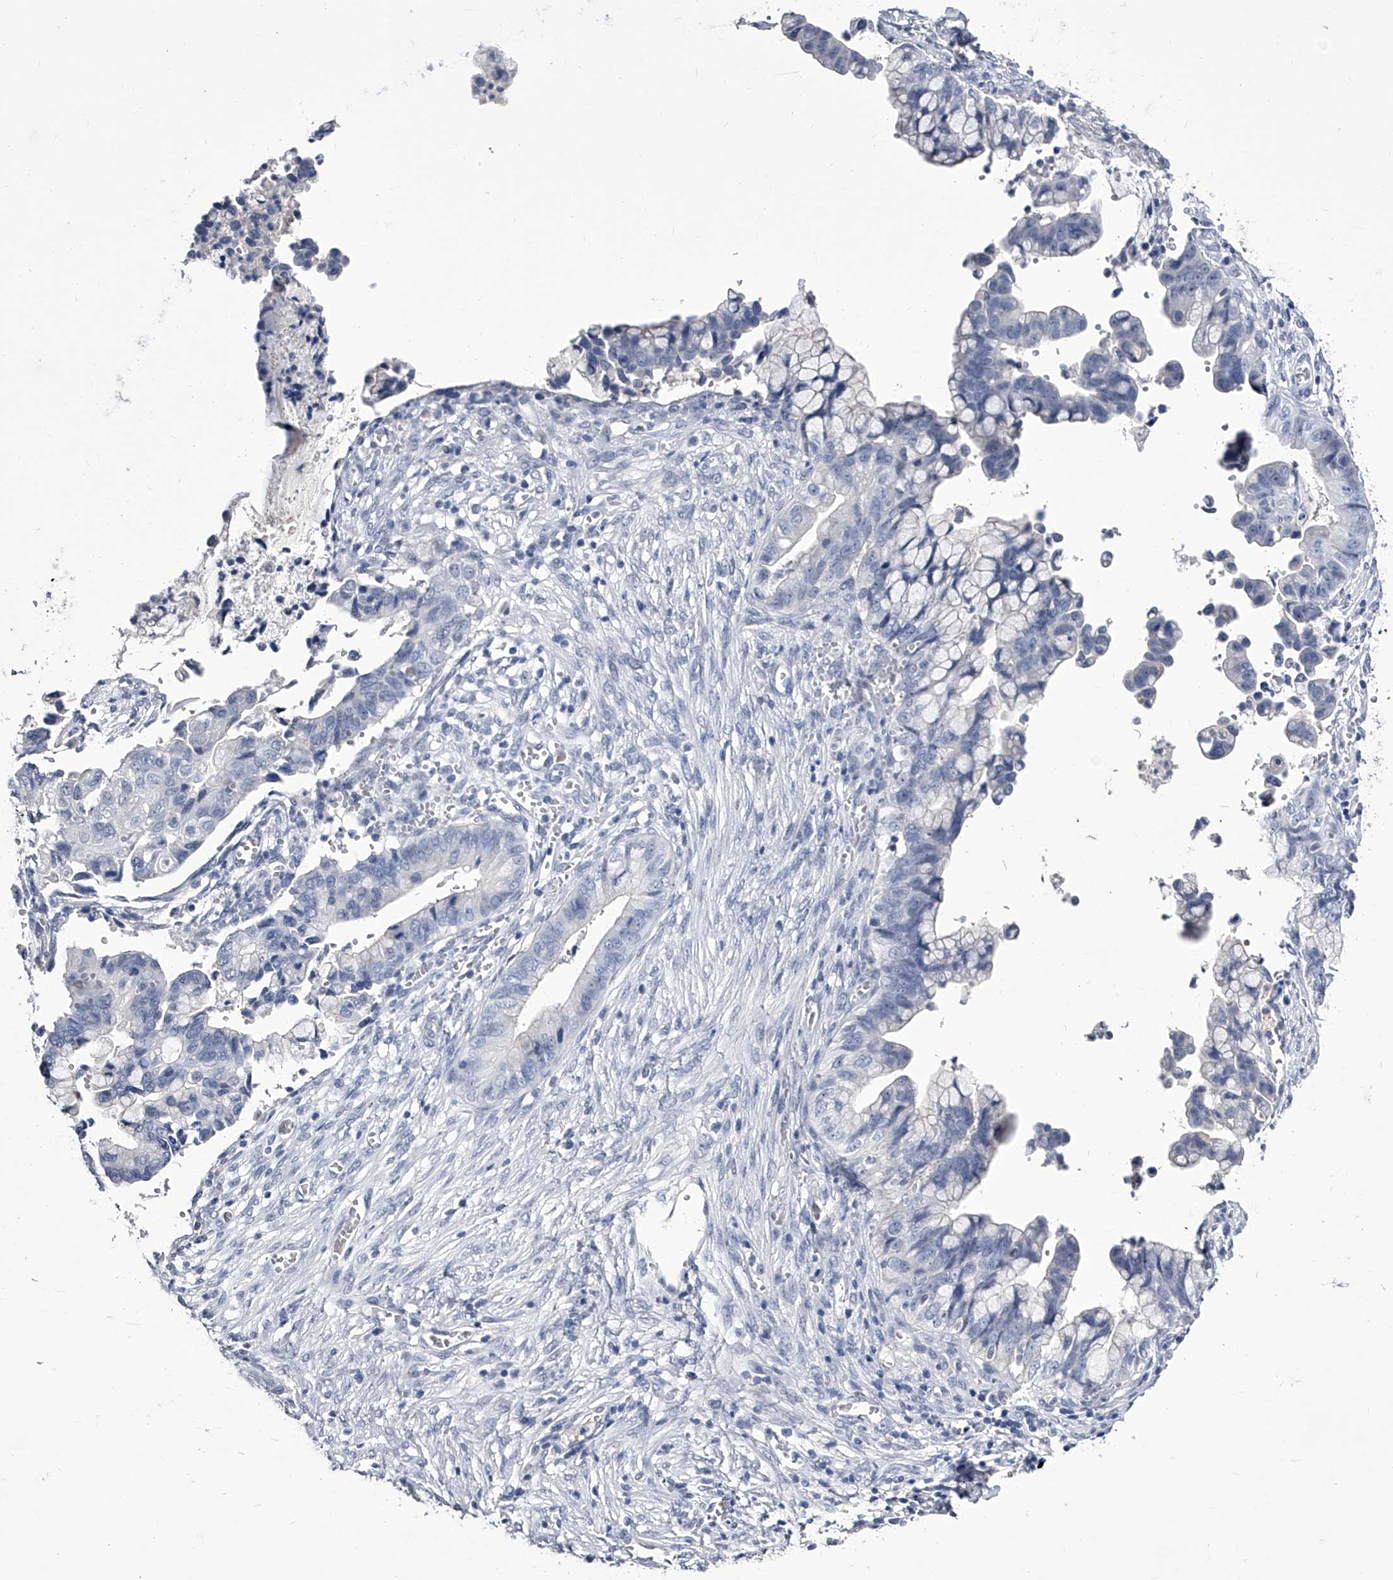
{"staining": {"intensity": "negative", "quantity": "none", "location": "none"}, "tissue": "cervical cancer", "cell_type": "Tumor cells", "image_type": "cancer", "snomed": [{"axis": "morphology", "description": "Adenocarcinoma, NOS"}, {"axis": "topography", "description": "Cervix"}], "caption": "Human cervical cancer (adenocarcinoma) stained for a protein using immunohistochemistry demonstrates no expression in tumor cells.", "gene": "CRISP2", "patient": {"sex": "female", "age": 44}}